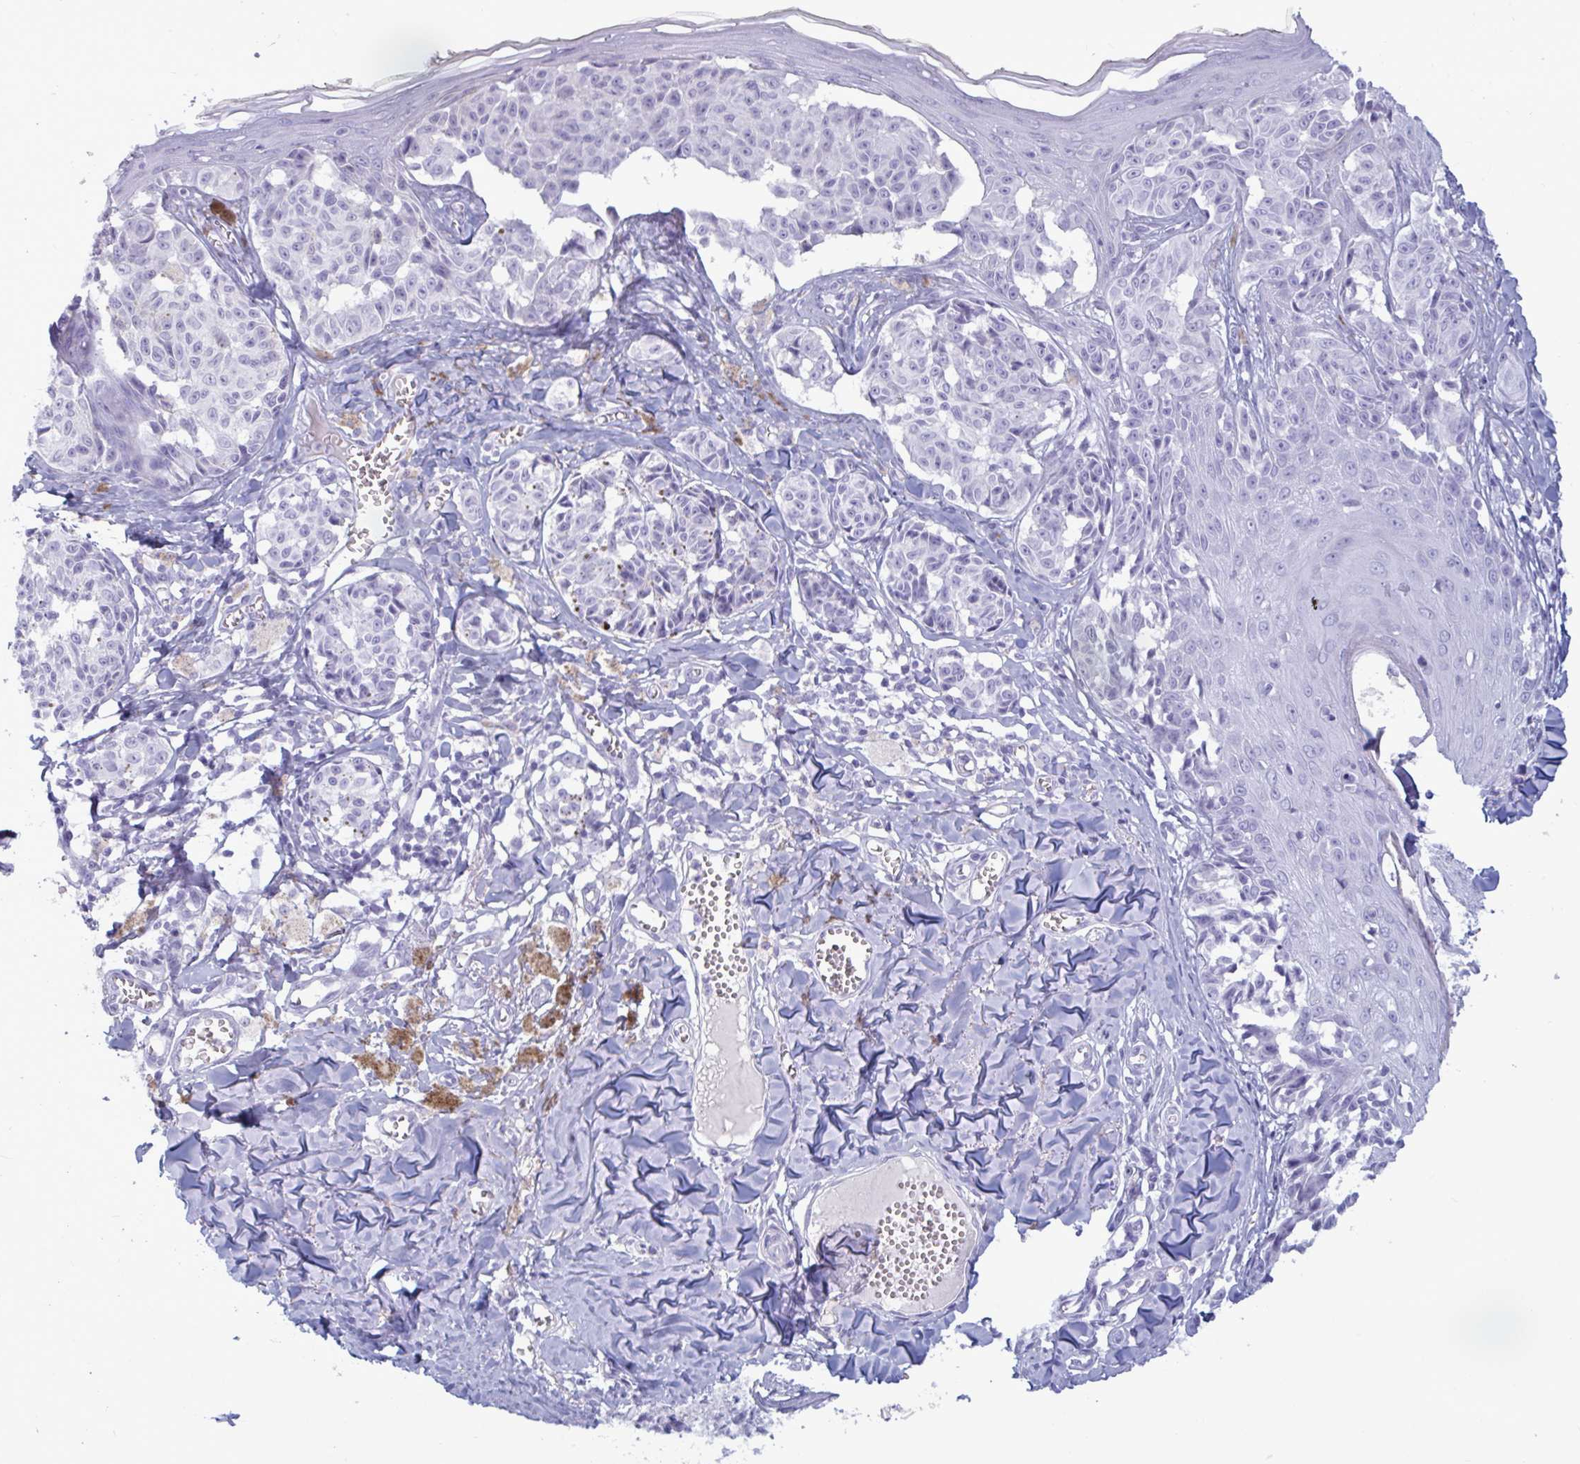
{"staining": {"intensity": "negative", "quantity": "none", "location": "none"}, "tissue": "melanoma", "cell_type": "Tumor cells", "image_type": "cancer", "snomed": [{"axis": "morphology", "description": "Malignant melanoma, NOS"}, {"axis": "topography", "description": "Skin"}], "caption": "This is a micrograph of IHC staining of melanoma, which shows no staining in tumor cells. (Immunohistochemistry (ihc), brightfield microscopy, high magnification).", "gene": "BBS10", "patient": {"sex": "female", "age": 43}}